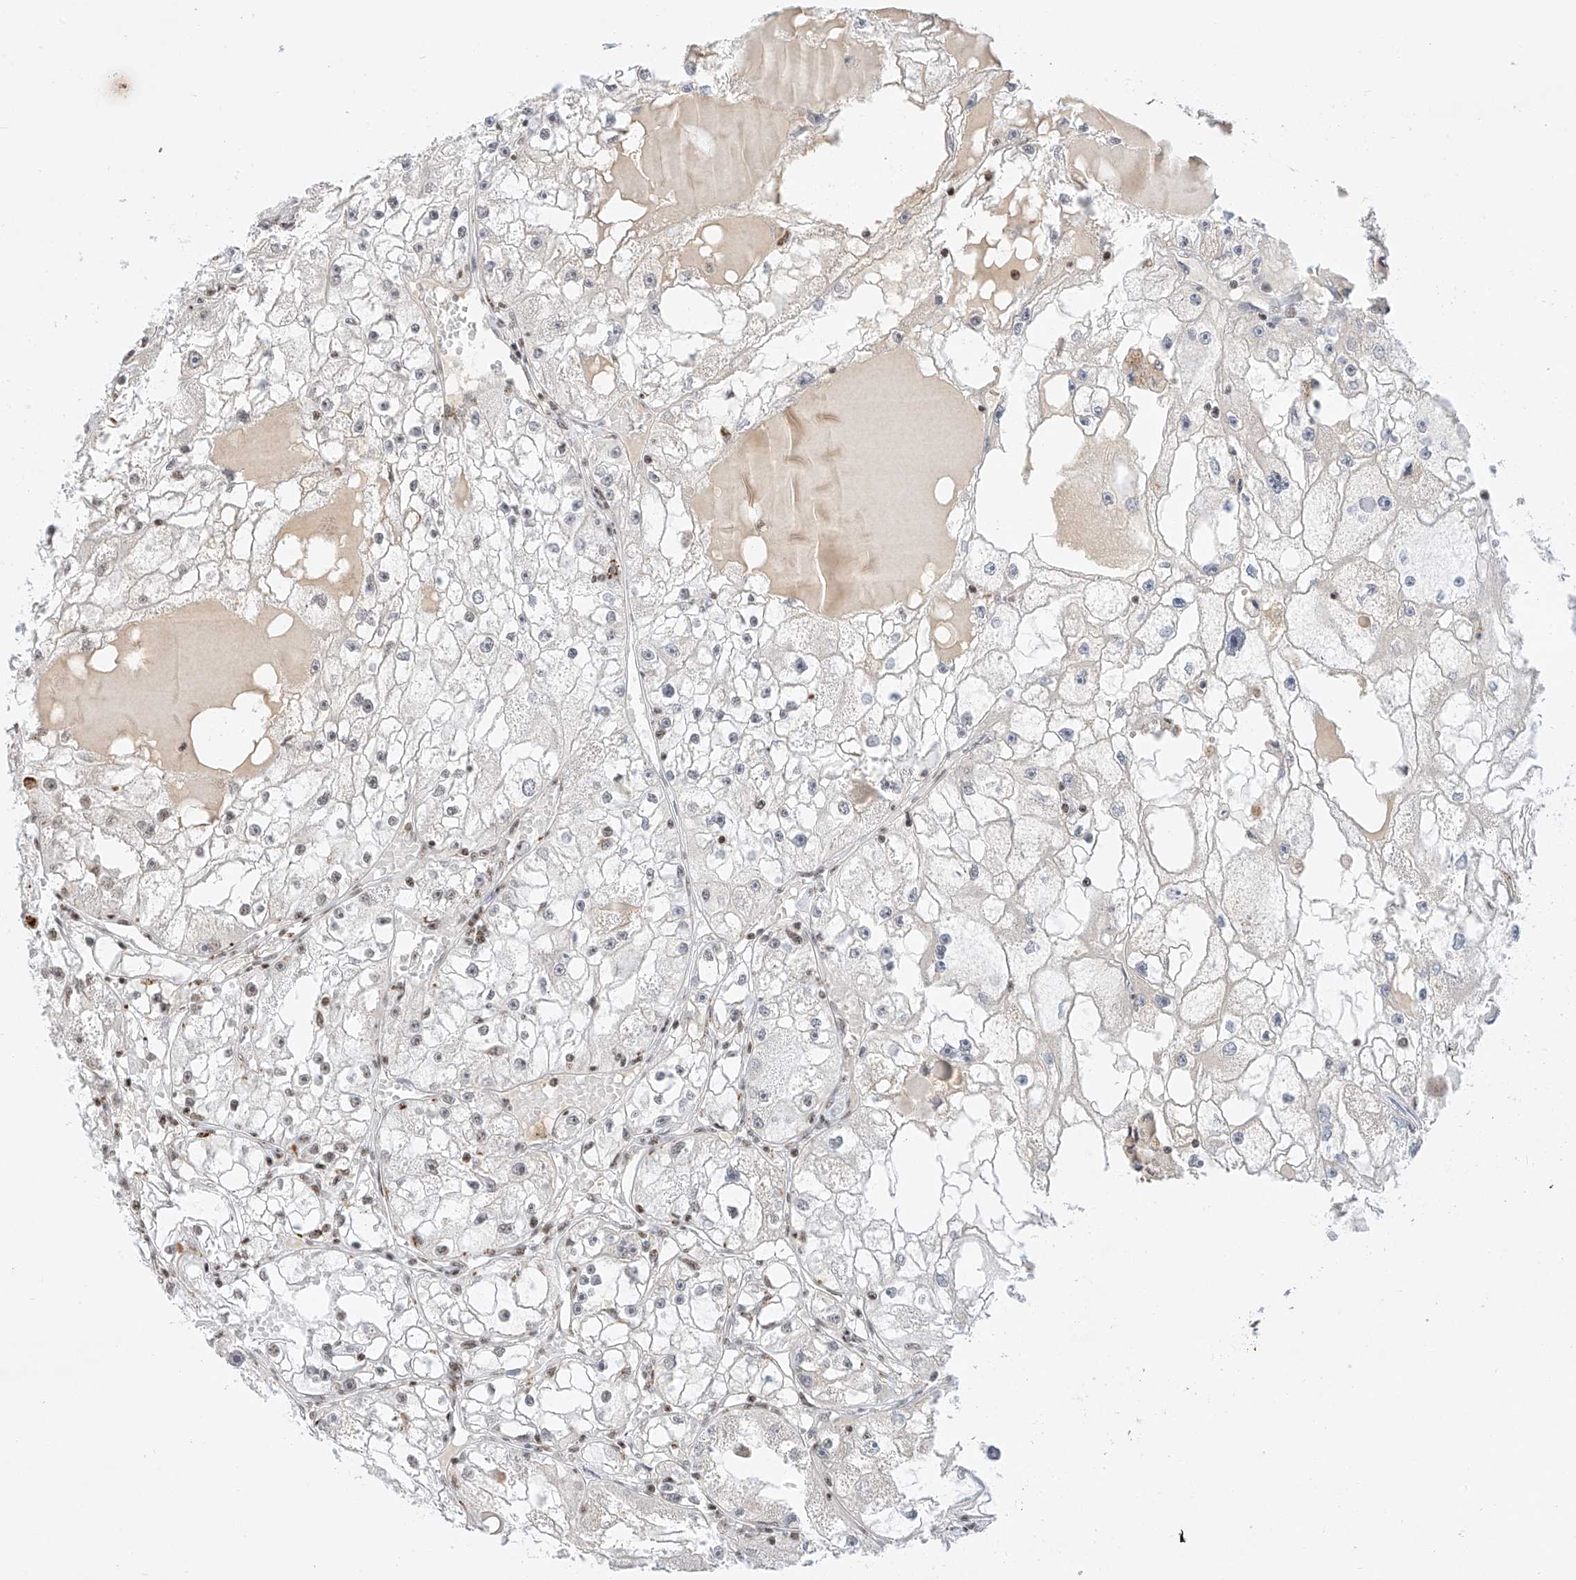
{"staining": {"intensity": "weak", "quantity": "<25%", "location": "nuclear"}, "tissue": "renal cancer", "cell_type": "Tumor cells", "image_type": "cancer", "snomed": [{"axis": "morphology", "description": "Adenocarcinoma, NOS"}, {"axis": "topography", "description": "Kidney"}], "caption": "High power microscopy histopathology image of an immunohistochemistry image of adenocarcinoma (renal), revealing no significant staining in tumor cells.", "gene": "NRF1", "patient": {"sex": "male", "age": 56}}